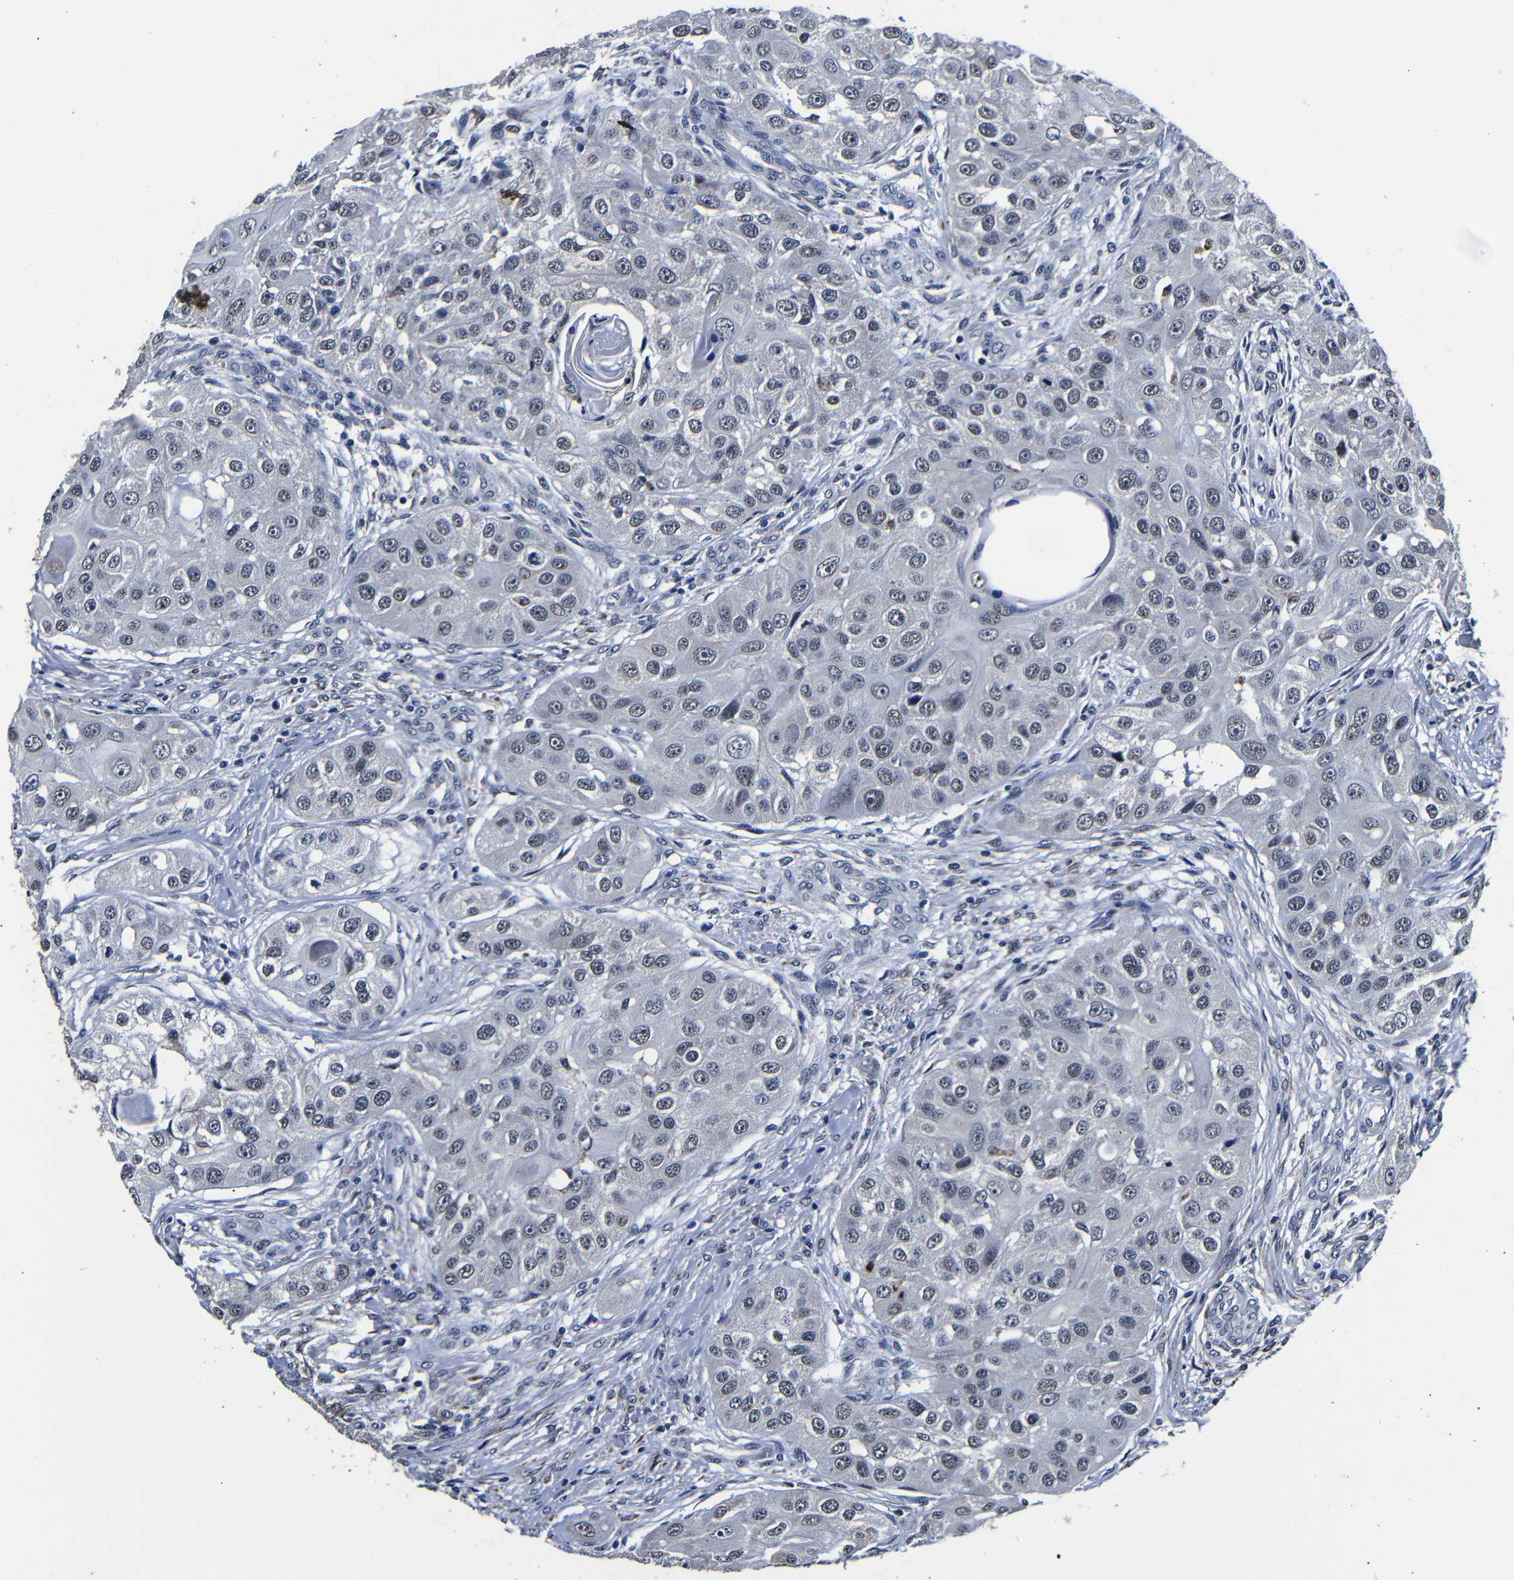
{"staining": {"intensity": "weak", "quantity": "<25%", "location": "nuclear"}, "tissue": "head and neck cancer", "cell_type": "Tumor cells", "image_type": "cancer", "snomed": [{"axis": "morphology", "description": "Normal tissue, NOS"}, {"axis": "morphology", "description": "Squamous cell carcinoma, NOS"}, {"axis": "topography", "description": "Skeletal muscle"}, {"axis": "topography", "description": "Head-Neck"}], "caption": "Immunohistochemistry of human head and neck cancer (squamous cell carcinoma) demonstrates no positivity in tumor cells.", "gene": "DEPP1", "patient": {"sex": "male", "age": 51}}